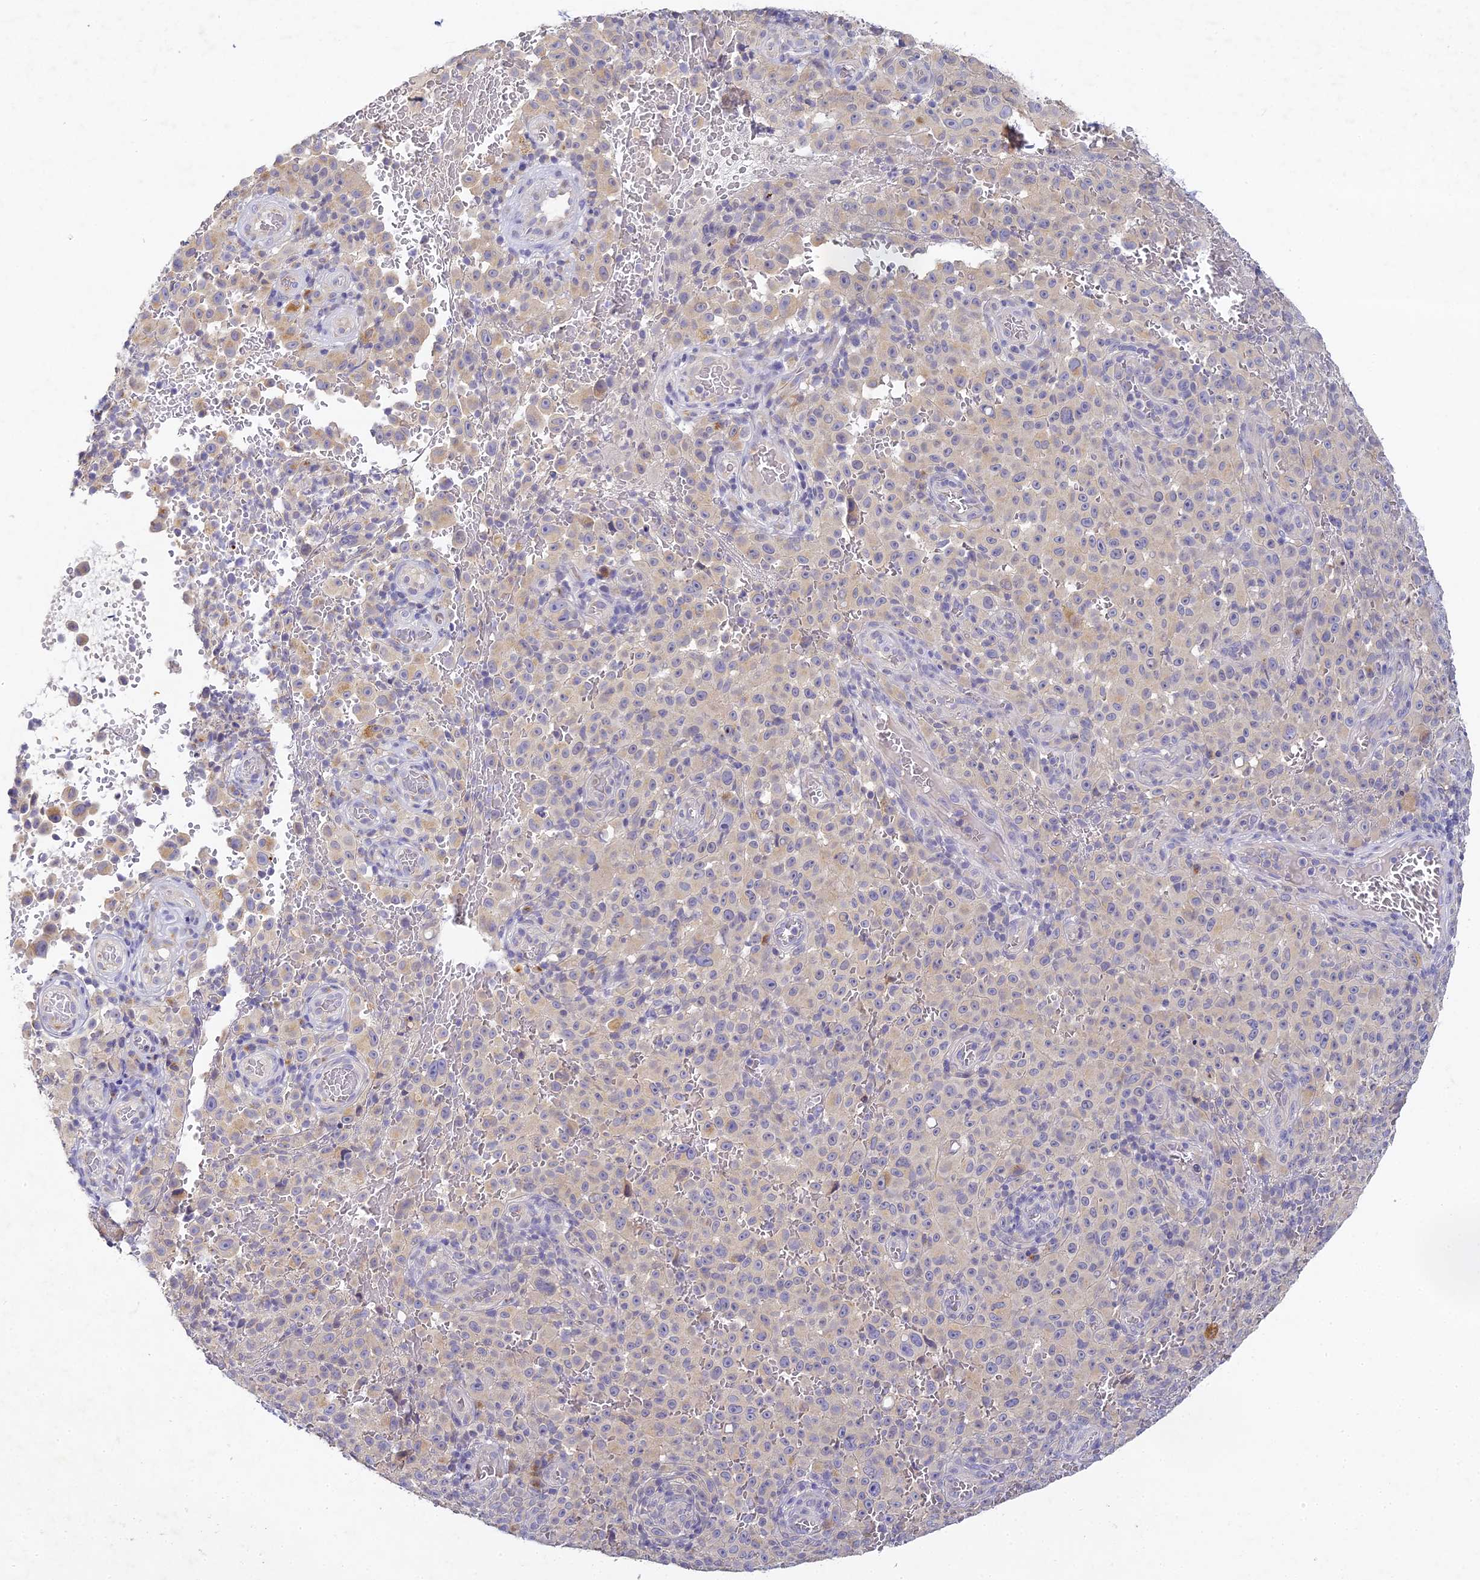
{"staining": {"intensity": "negative", "quantity": "none", "location": "none"}, "tissue": "melanoma", "cell_type": "Tumor cells", "image_type": "cancer", "snomed": [{"axis": "morphology", "description": "Malignant melanoma, NOS"}, {"axis": "topography", "description": "Skin"}], "caption": "This is a micrograph of immunohistochemistry (IHC) staining of melanoma, which shows no expression in tumor cells. The staining was performed using DAB (3,3'-diaminobenzidine) to visualize the protein expression in brown, while the nuclei were stained in blue with hematoxylin (Magnification: 20x).", "gene": "DONSON", "patient": {"sex": "female", "age": 82}}